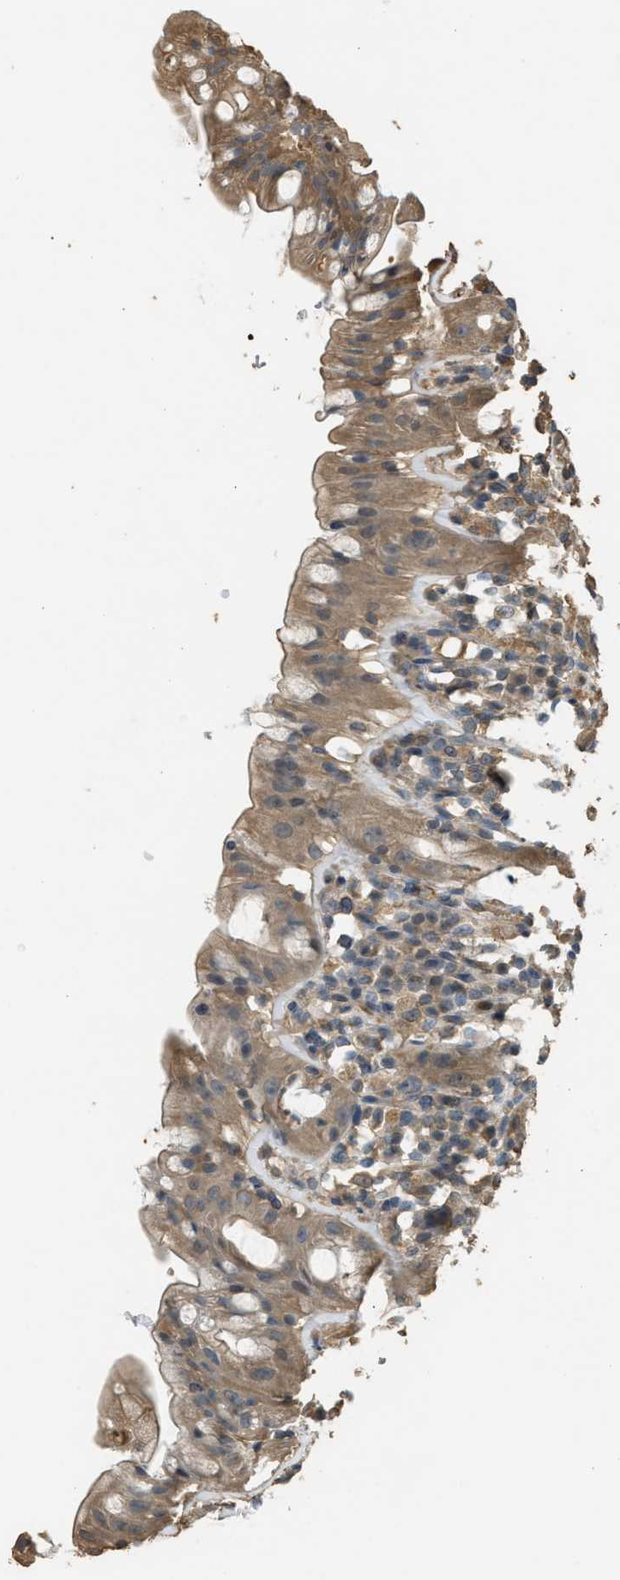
{"staining": {"intensity": "weak", "quantity": ">75%", "location": "cytoplasmic/membranous"}, "tissue": "rectum", "cell_type": "Glandular cells", "image_type": "normal", "snomed": [{"axis": "morphology", "description": "Normal tissue, NOS"}, {"axis": "topography", "description": "Rectum"}], "caption": "Weak cytoplasmic/membranous staining for a protein is seen in about >75% of glandular cells of benign rectum using immunohistochemistry.", "gene": "ARHGDIA", "patient": {"sex": "male", "age": 44}}